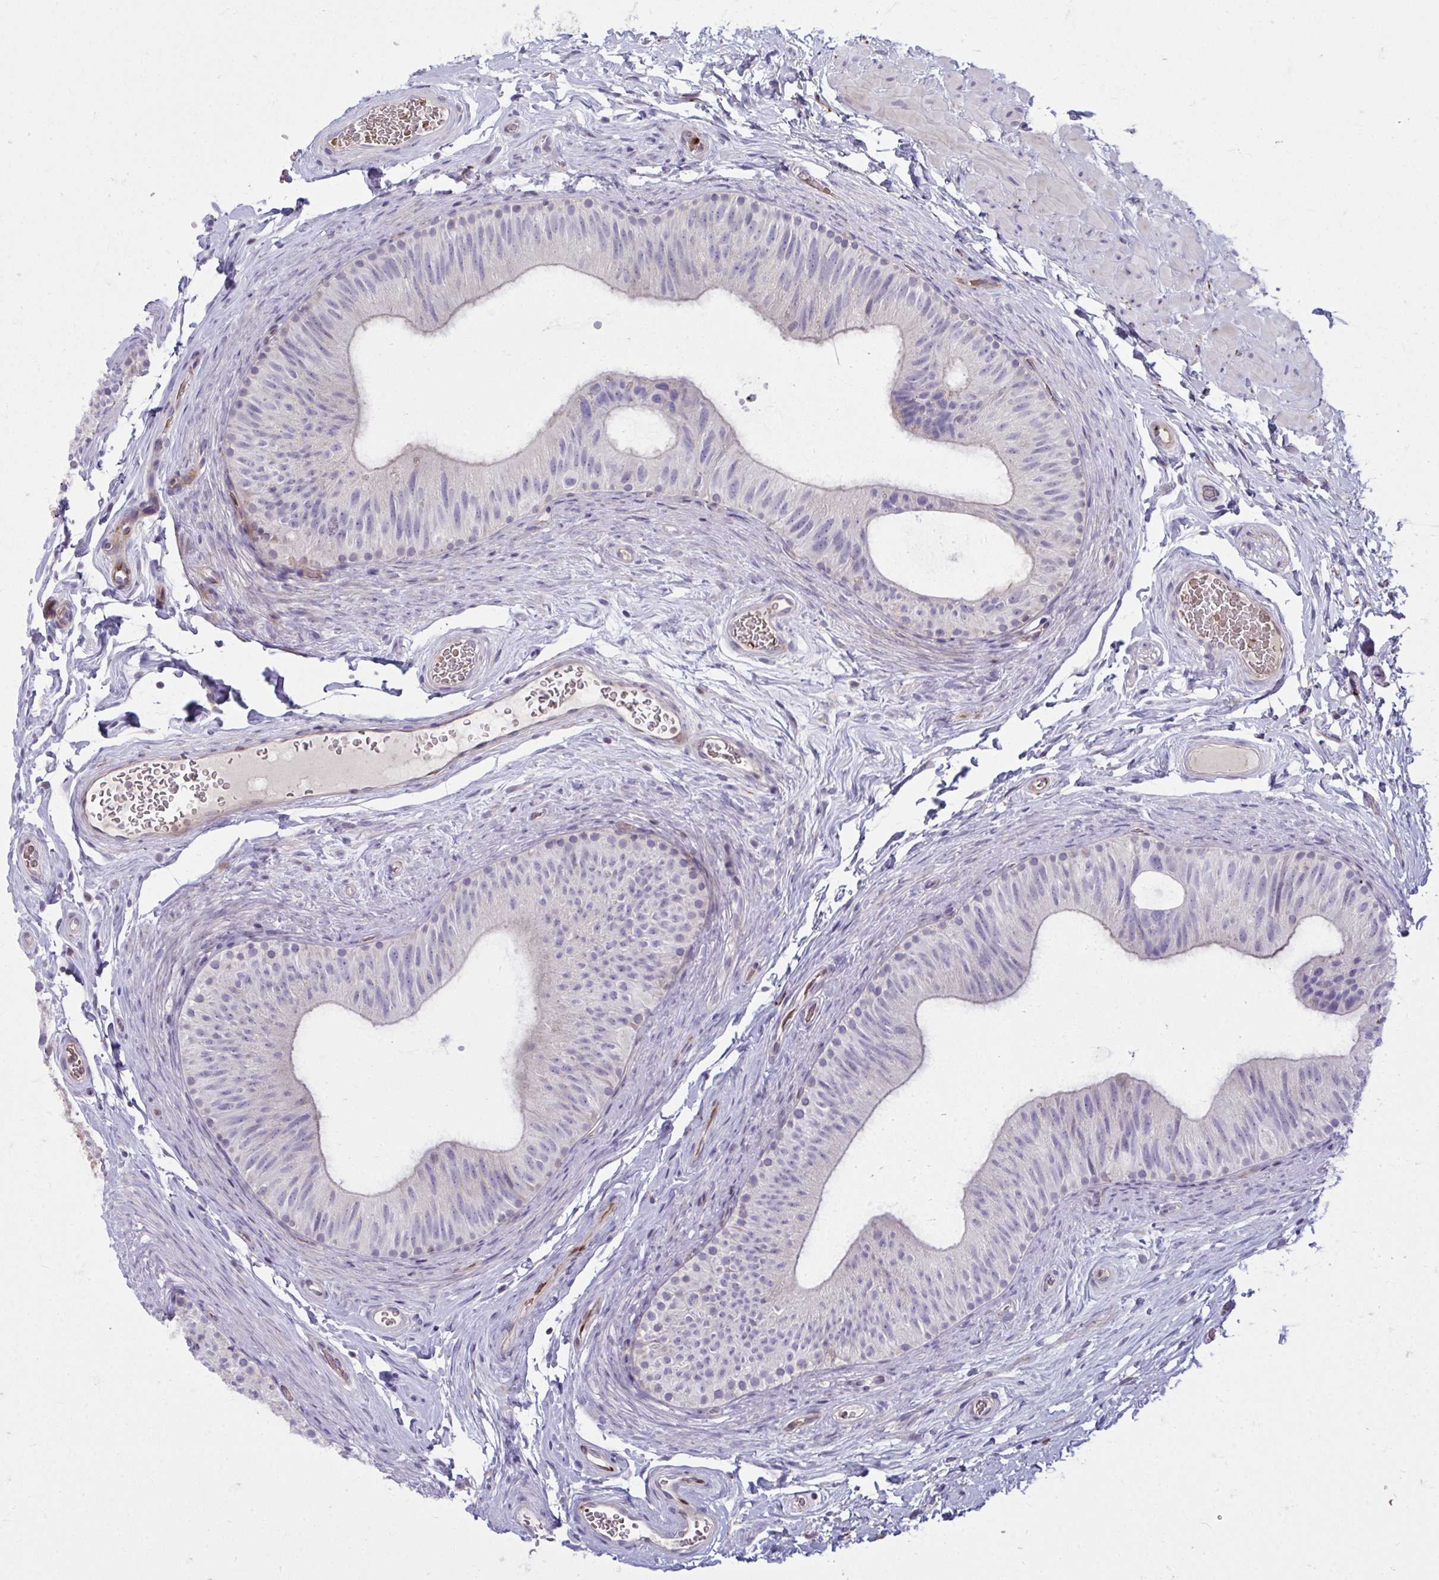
{"staining": {"intensity": "negative", "quantity": "none", "location": "none"}, "tissue": "epididymis", "cell_type": "Glandular cells", "image_type": "normal", "snomed": [{"axis": "morphology", "description": "Normal tissue, NOS"}, {"axis": "topography", "description": "Epididymis, spermatic cord, NOS"}, {"axis": "topography", "description": "Epididymis"}], "caption": "Immunohistochemistry image of normal epididymis stained for a protein (brown), which demonstrates no staining in glandular cells.", "gene": "SLC14A1", "patient": {"sex": "male", "age": 31}}